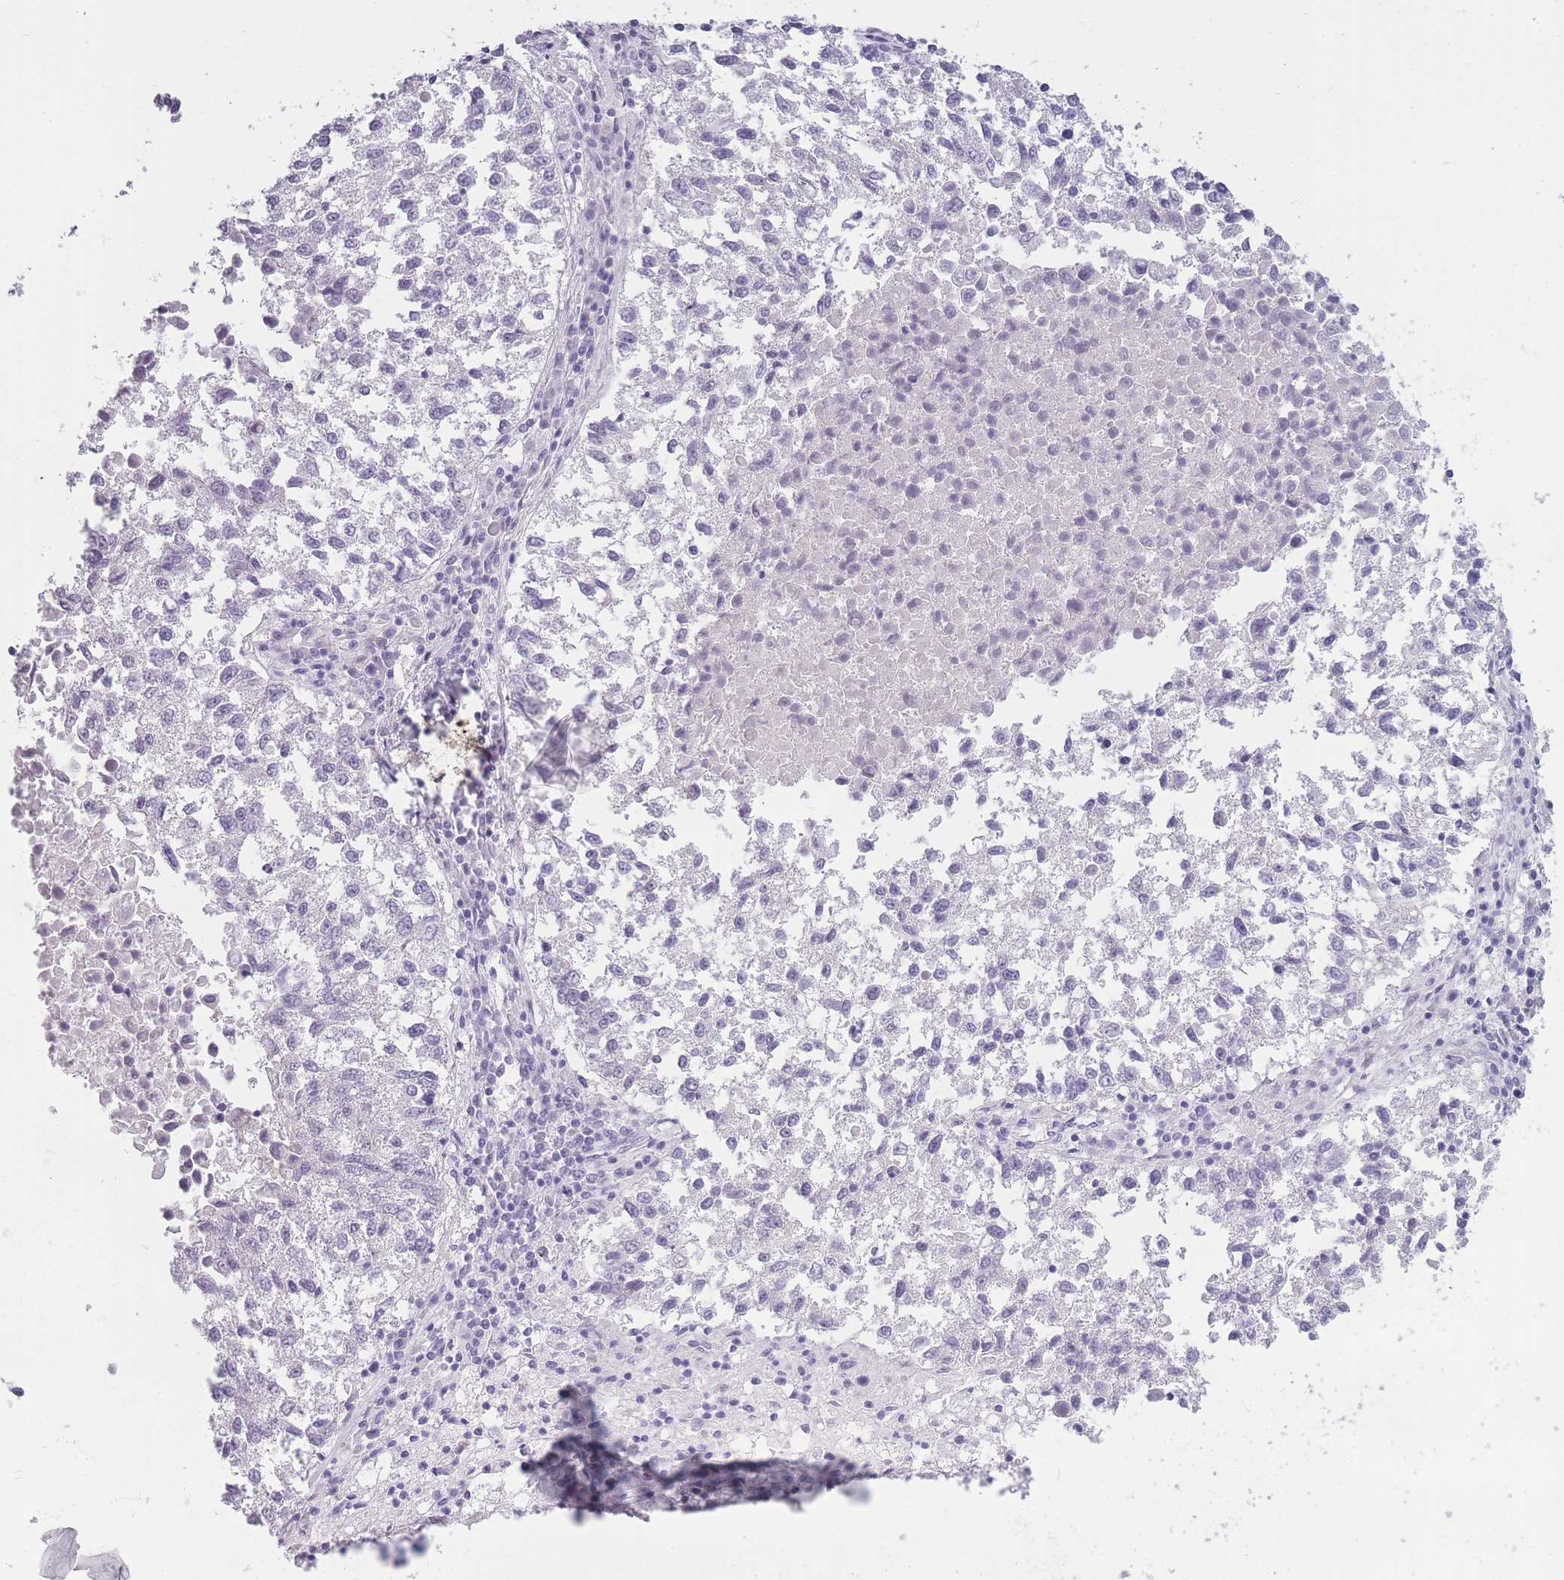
{"staining": {"intensity": "negative", "quantity": "none", "location": "none"}, "tissue": "lung cancer", "cell_type": "Tumor cells", "image_type": "cancer", "snomed": [{"axis": "morphology", "description": "Squamous cell carcinoma, NOS"}, {"axis": "topography", "description": "Lung"}], "caption": "Immunohistochemical staining of squamous cell carcinoma (lung) displays no significant expression in tumor cells.", "gene": "GOLGA6D", "patient": {"sex": "male", "age": 73}}